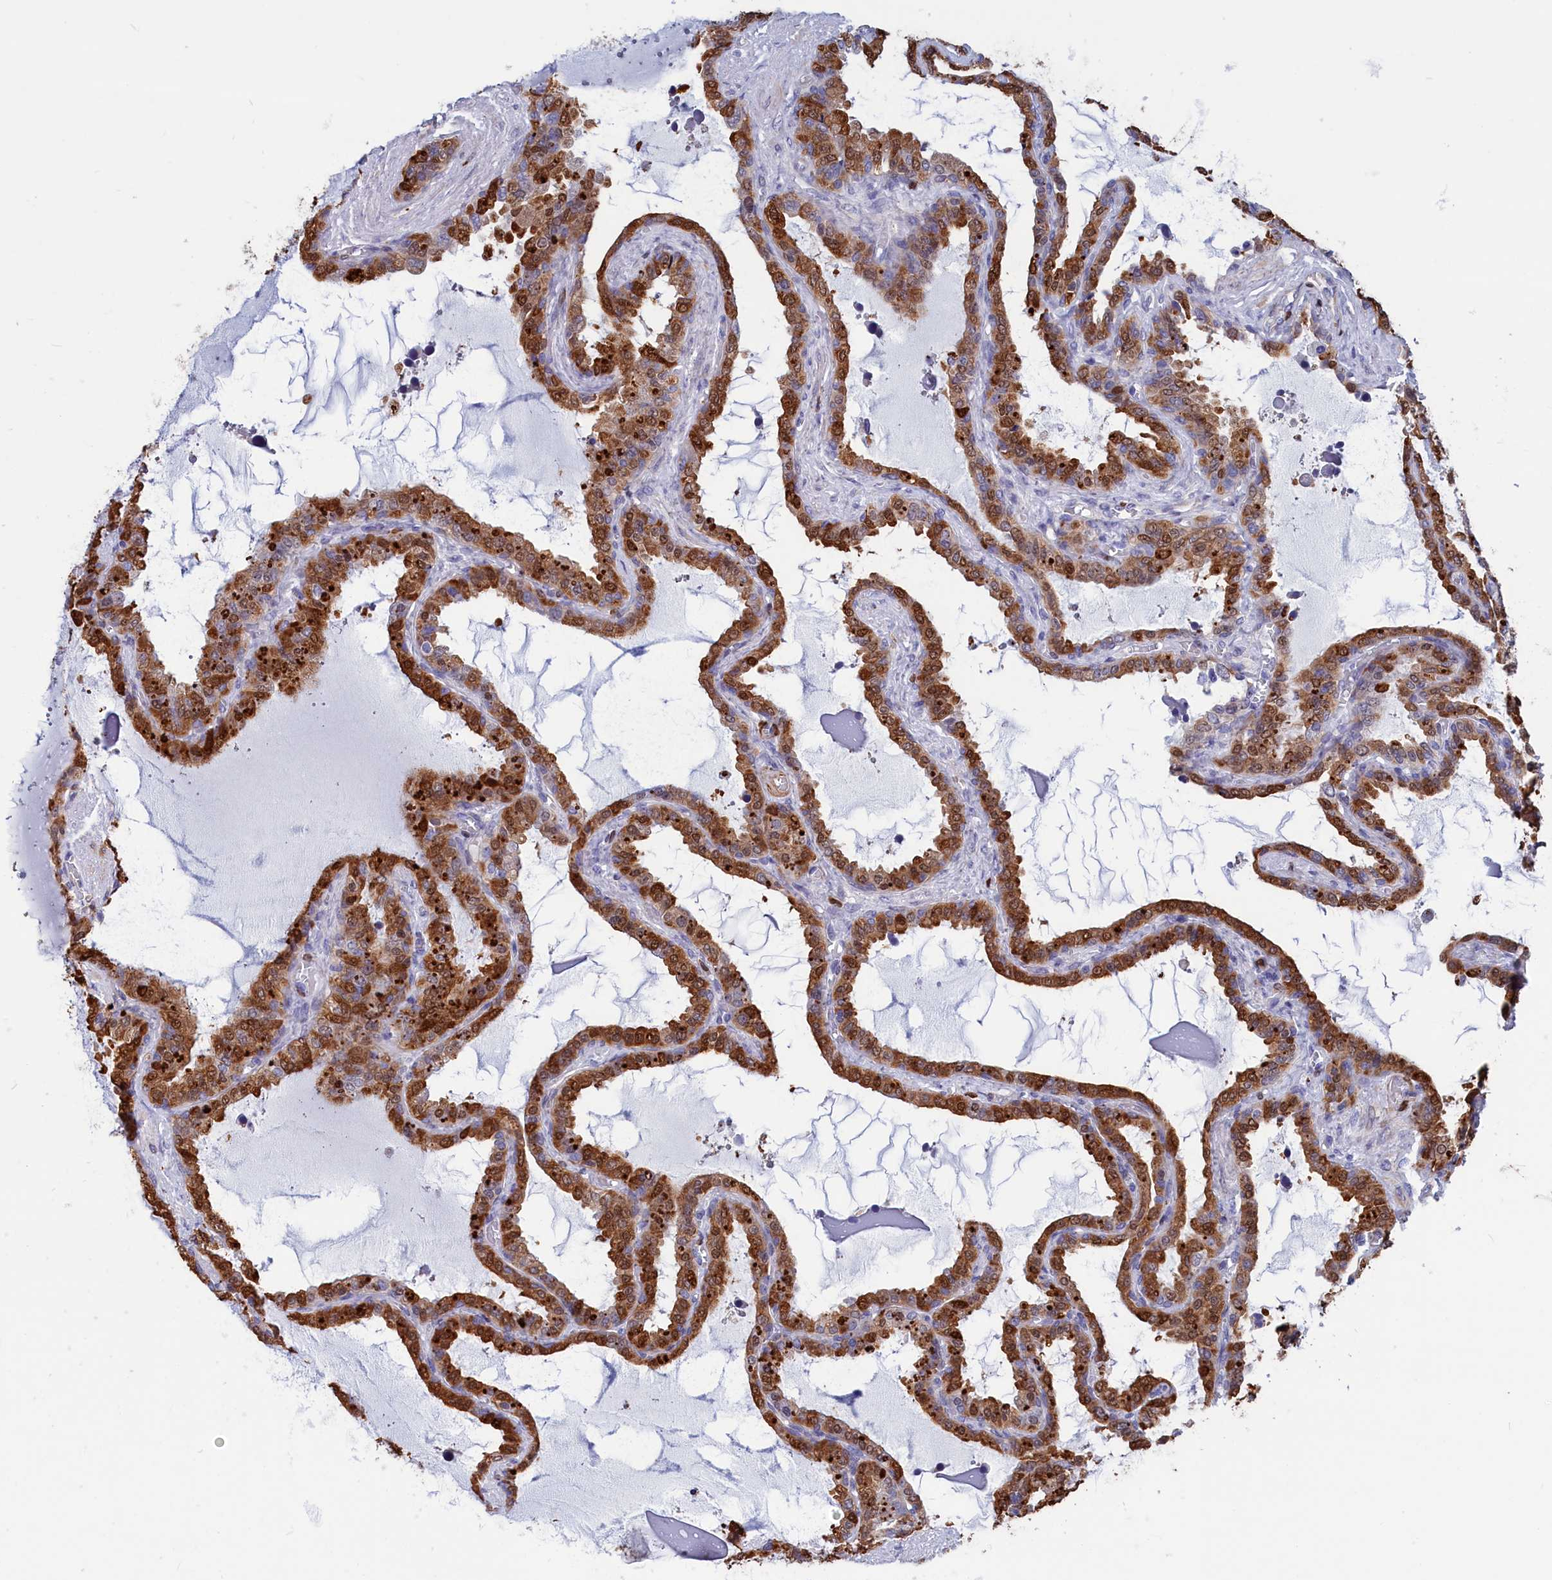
{"staining": {"intensity": "moderate", "quantity": ">75%", "location": "cytoplasmic/membranous,nuclear"}, "tissue": "seminal vesicle", "cell_type": "Glandular cells", "image_type": "normal", "snomed": [{"axis": "morphology", "description": "Normal tissue, NOS"}, {"axis": "topography", "description": "Seminal veicle"}], "caption": "The photomicrograph shows a brown stain indicating the presence of a protein in the cytoplasmic/membranous,nuclear of glandular cells in seminal vesicle.", "gene": "CRIP1", "patient": {"sex": "male", "age": 46}}